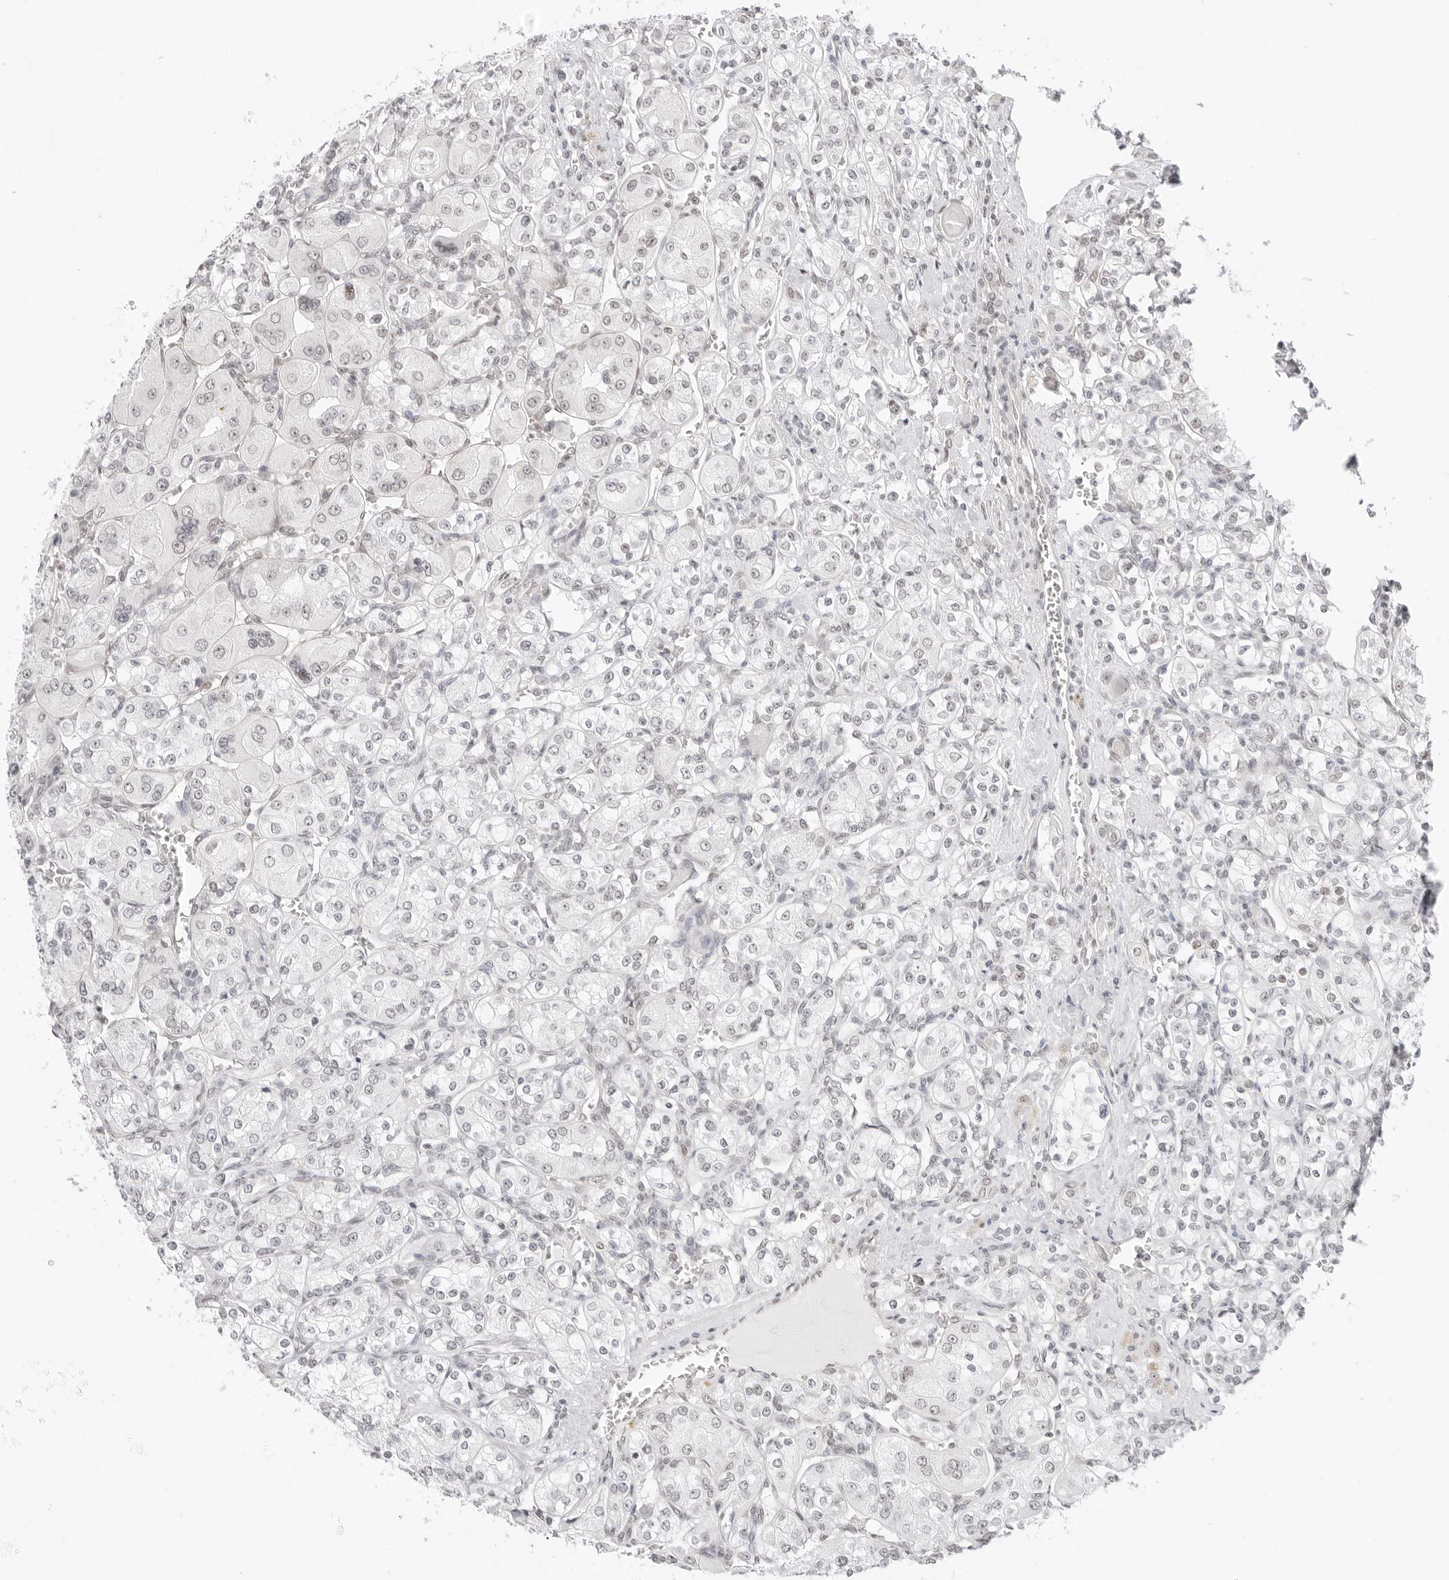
{"staining": {"intensity": "negative", "quantity": "none", "location": "none"}, "tissue": "renal cancer", "cell_type": "Tumor cells", "image_type": "cancer", "snomed": [{"axis": "morphology", "description": "Adenocarcinoma, NOS"}, {"axis": "topography", "description": "Kidney"}], "caption": "The histopathology image reveals no staining of tumor cells in renal adenocarcinoma. The staining is performed using DAB (3,3'-diaminobenzidine) brown chromogen with nuclei counter-stained in using hematoxylin.", "gene": "TCIM", "patient": {"sex": "male", "age": 77}}